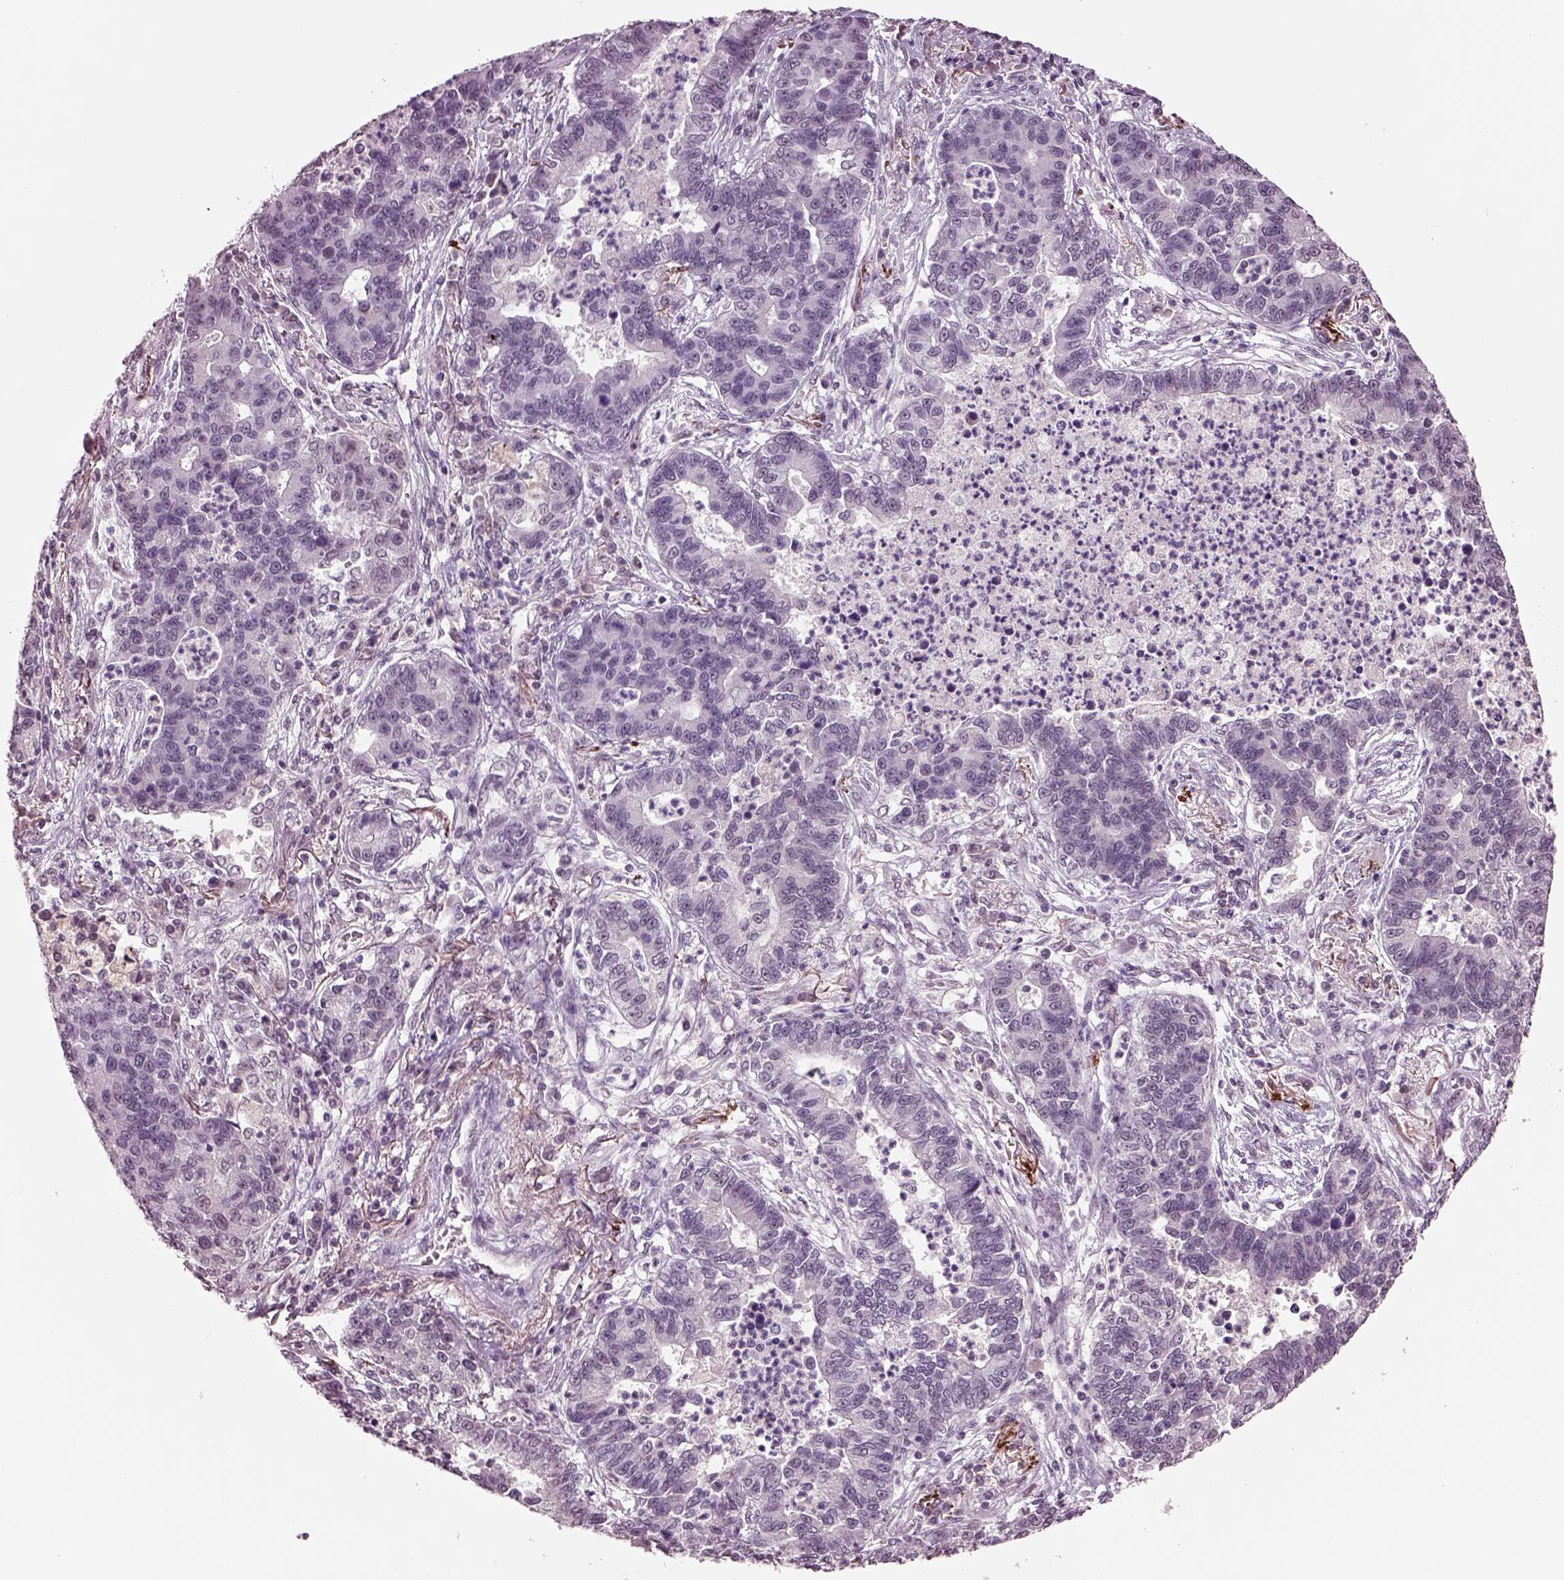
{"staining": {"intensity": "negative", "quantity": "none", "location": "none"}, "tissue": "lung cancer", "cell_type": "Tumor cells", "image_type": "cancer", "snomed": [{"axis": "morphology", "description": "Adenocarcinoma, NOS"}, {"axis": "topography", "description": "Lung"}], "caption": "IHC image of neoplastic tissue: lung cancer stained with DAB demonstrates no significant protein expression in tumor cells.", "gene": "SEPHS1", "patient": {"sex": "female", "age": 57}}